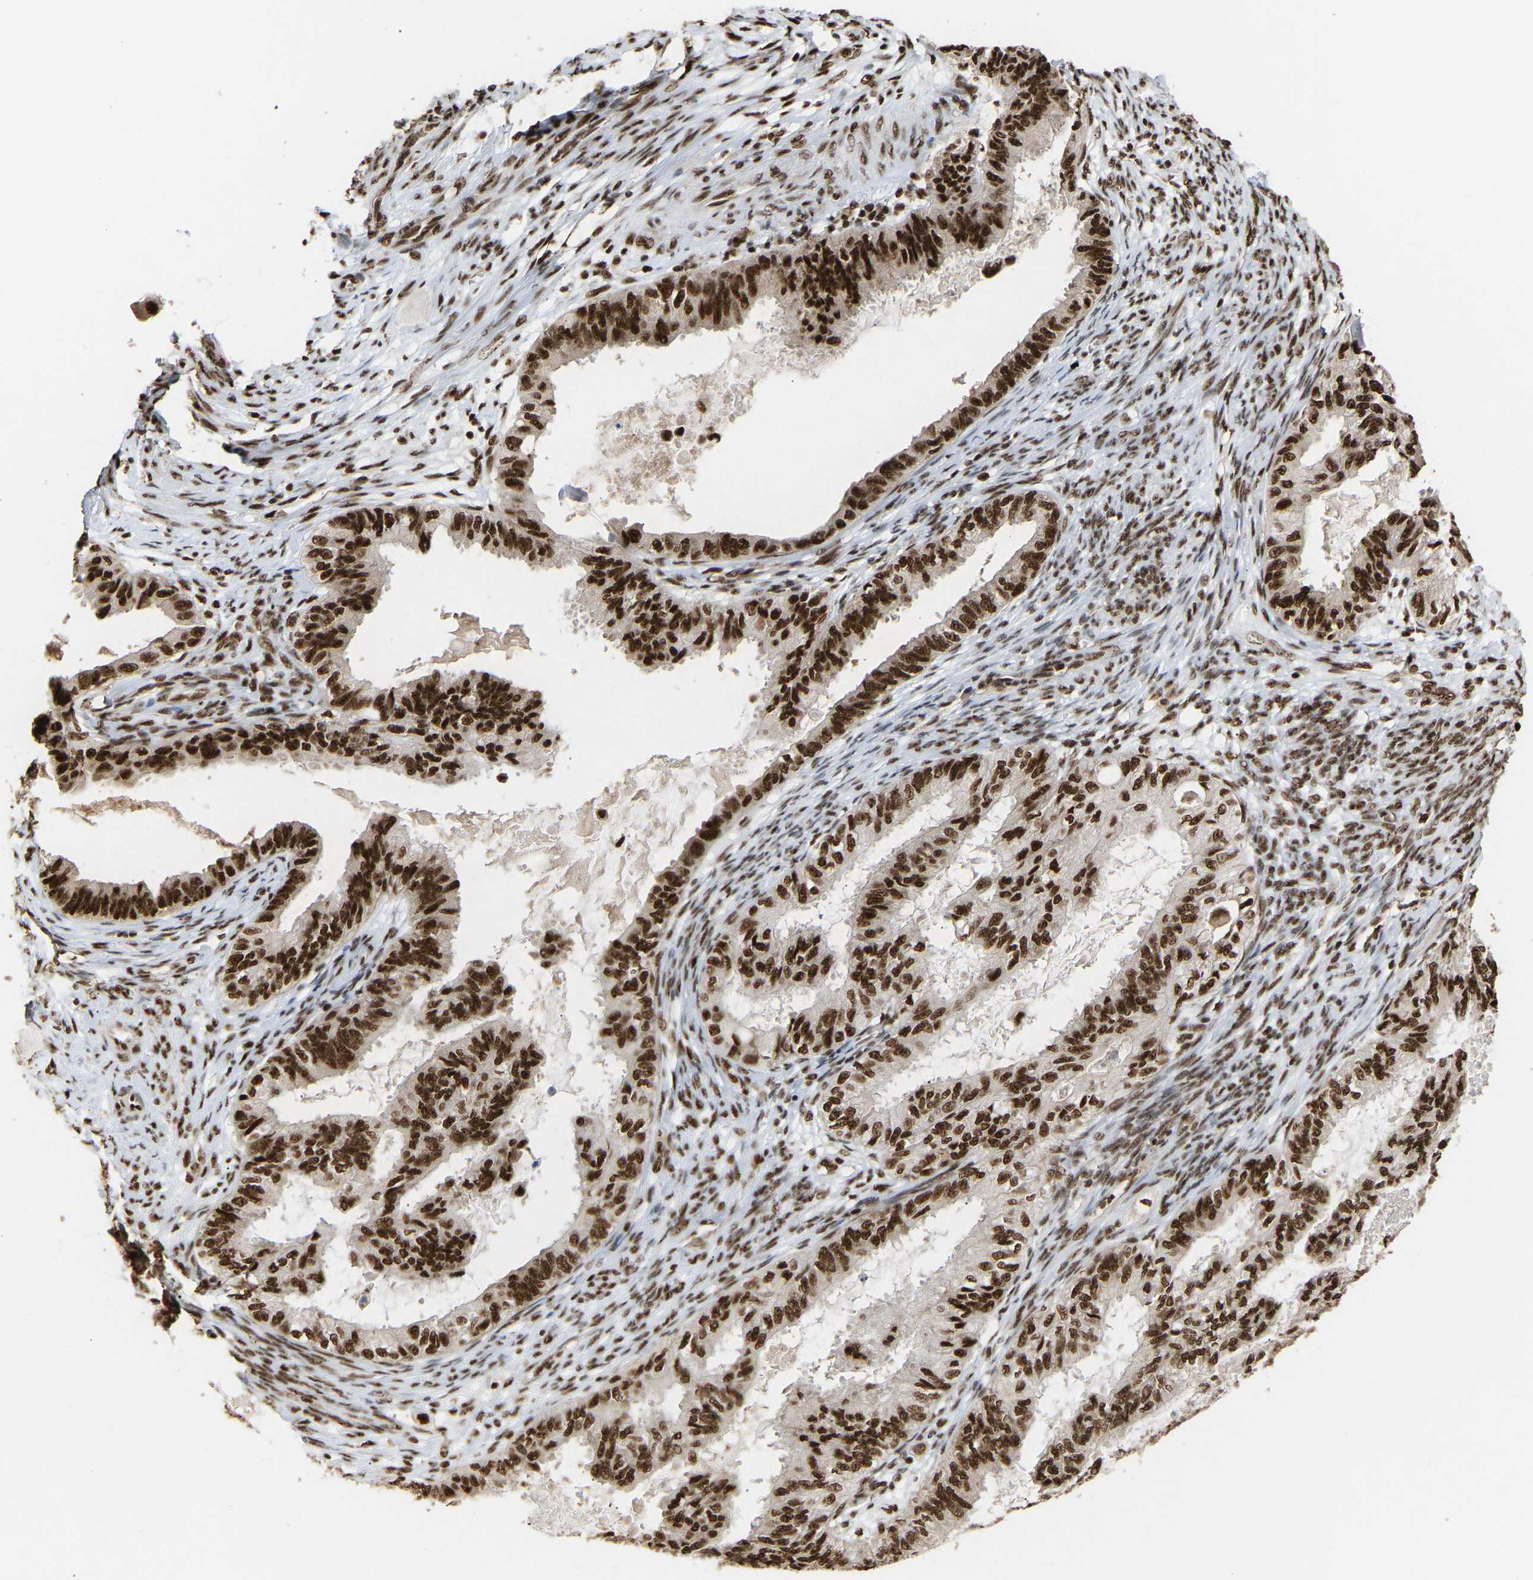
{"staining": {"intensity": "strong", "quantity": ">75%", "location": "nuclear"}, "tissue": "cervical cancer", "cell_type": "Tumor cells", "image_type": "cancer", "snomed": [{"axis": "morphology", "description": "Normal tissue, NOS"}, {"axis": "morphology", "description": "Adenocarcinoma, NOS"}, {"axis": "topography", "description": "Cervix"}, {"axis": "topography", "description": "Endometrium"}], "caption": "Protein staining of cervical cancer (adenocarcinoma) tissue exhibits strong nuclear expression in about >75% of tumor cells.", "gene": "ALYREF", "patient": {"sex": "female", "age": 86}}